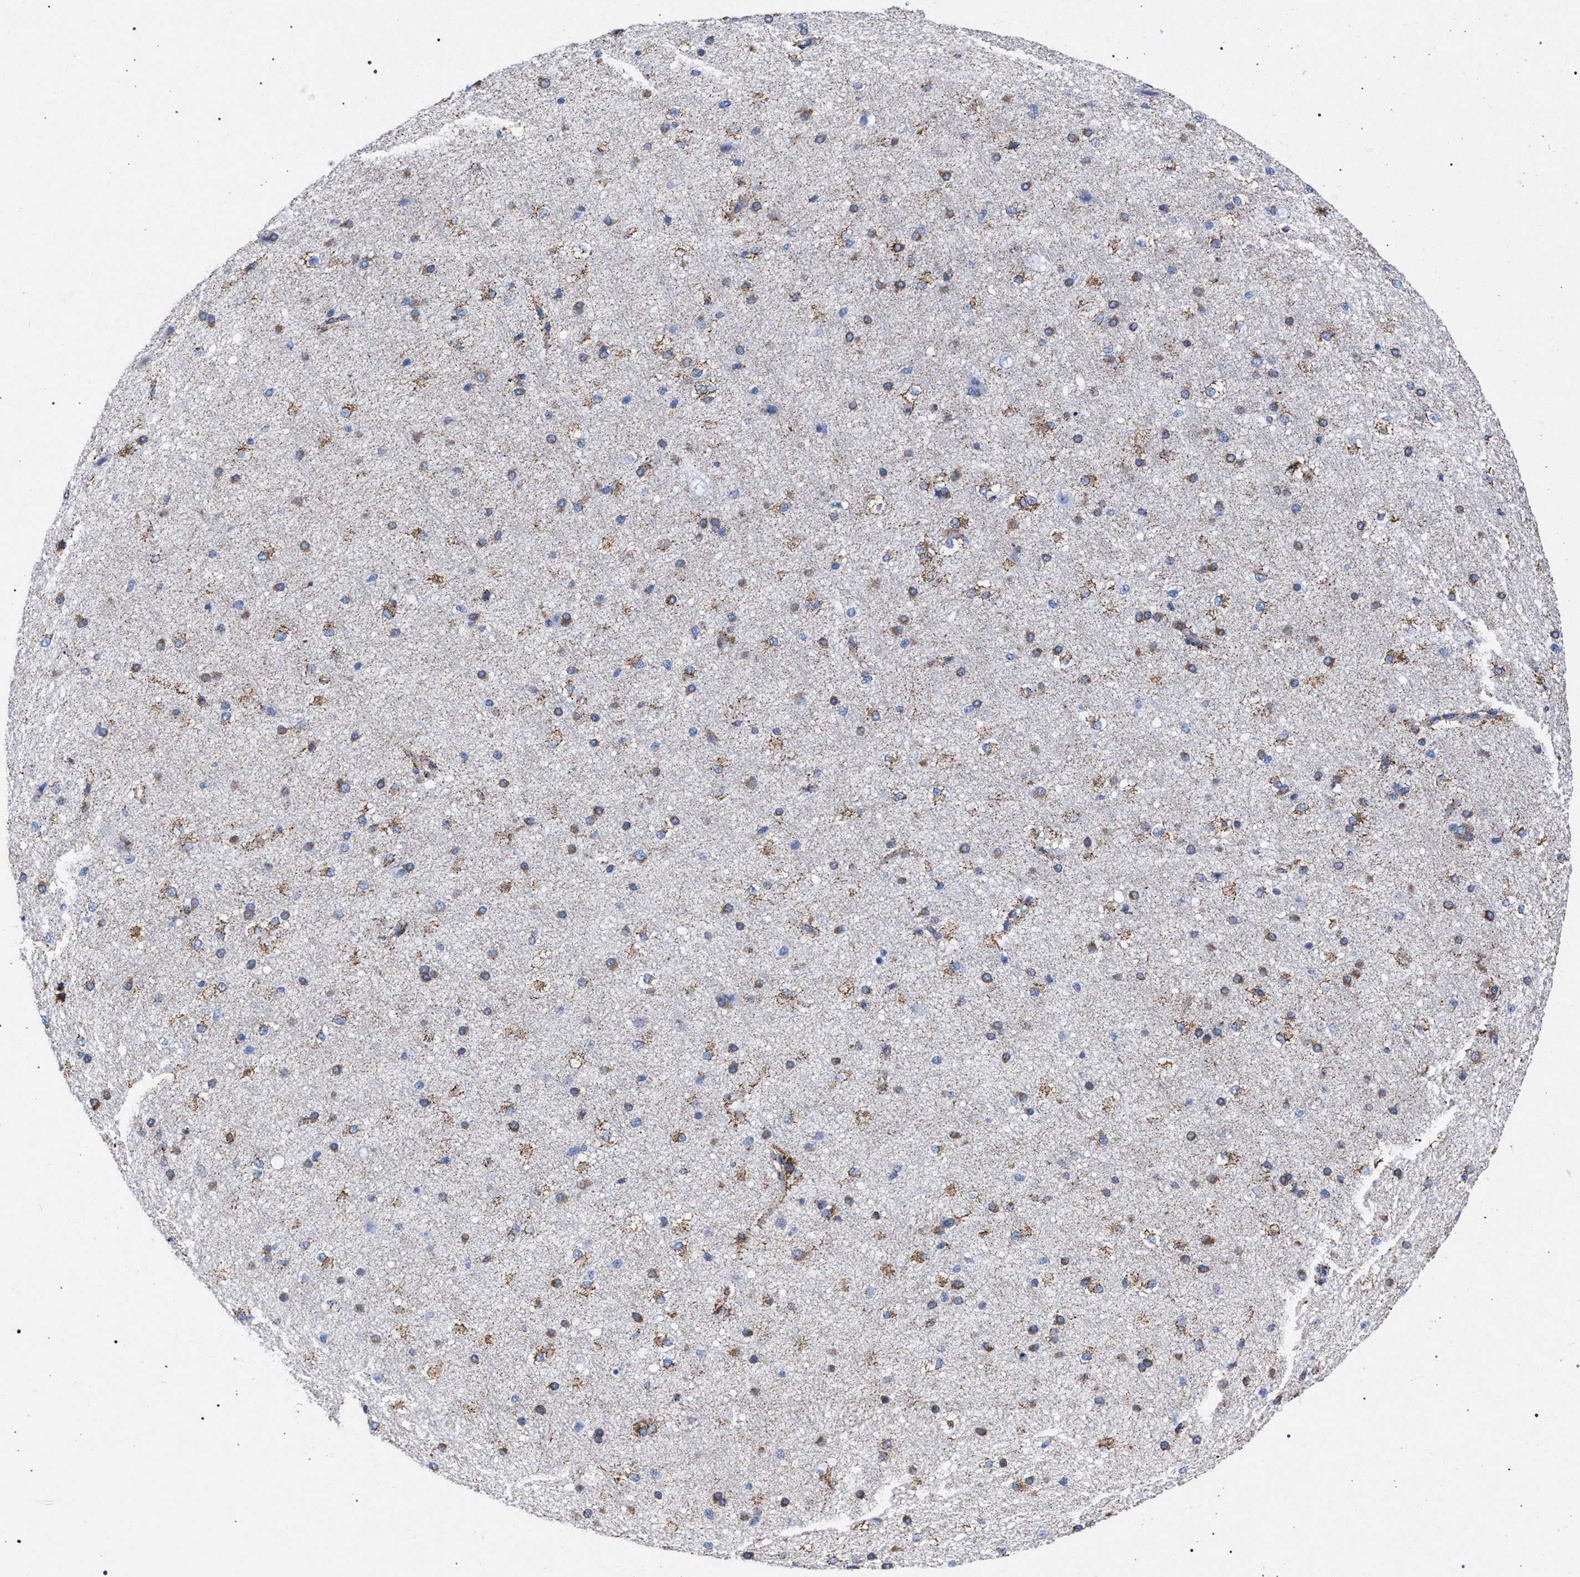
{"staining": {"intensity": "moderate", "quantity": ">75%", "location": "cytoplasmic/membranous"}, "tissue": "cerebral cortex", "cell_type": "Endothelial cells", "image_type": "normal", "snomed": [{"axis": "morphology", "description": "Normal tissue, NOS"}, {"axis": "morphology", "description": "Developmental malformation"}, {"axis": "topography", "description": "Cerebral cortex"}], "caption": "The image shows staining of benign cerebral cortex, revealing moderate cytoplasmic/membranous protein positivity (brown color) within endothelial cells. The staining was performed using DAB, with brown indicating positive protein expression. Nuclei are stained blue with hematoxylin.", "gene": "ACADS", "patient": {"sex": "female", "age": 30}}